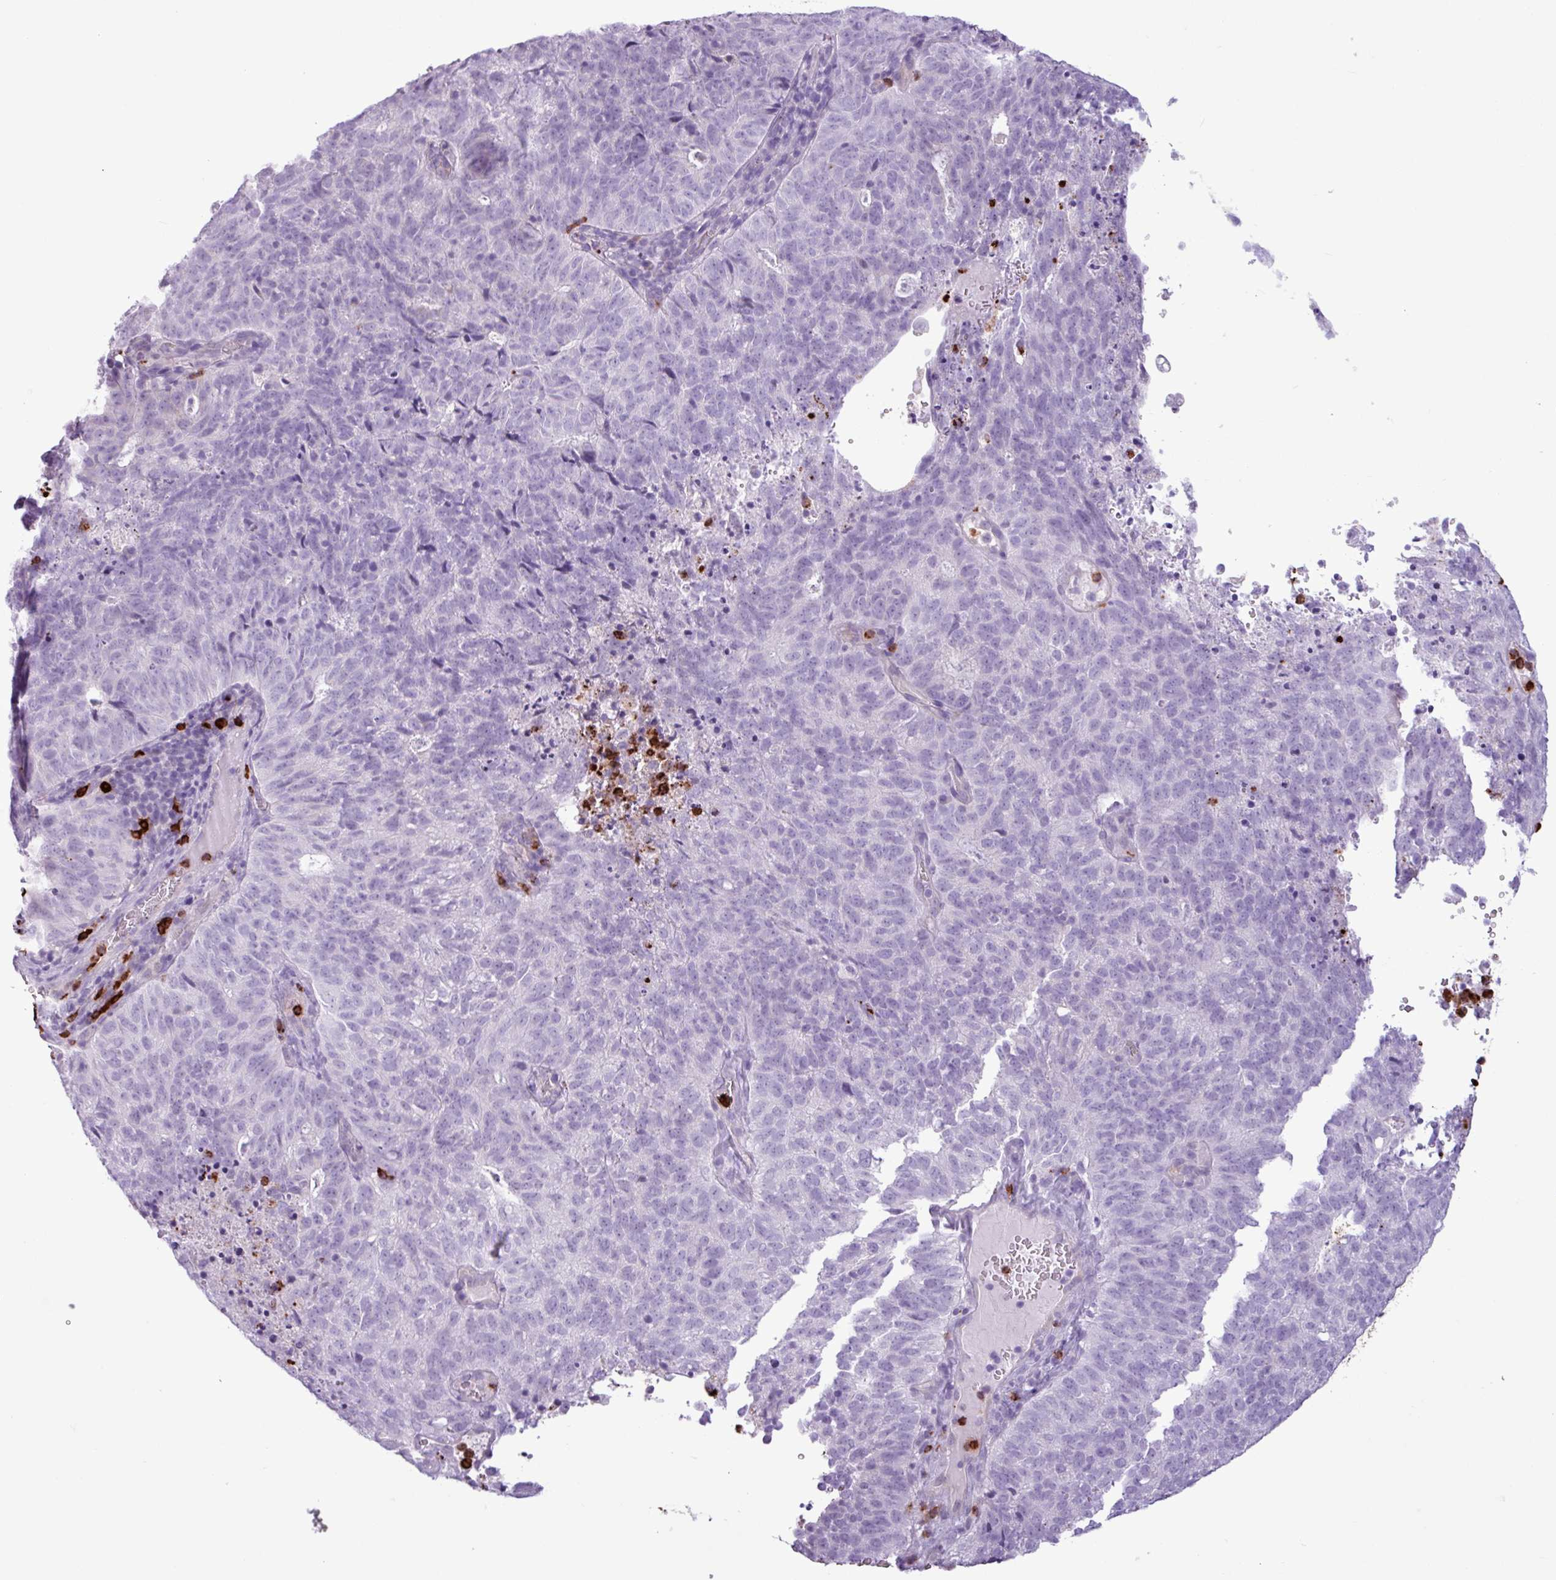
{"staining": {"intensity": "negative", "quantity": "none", "location": "none"}, "tissue": "cervical cancer", "cell_type": "Tumor cells", "image_type": "cancer", "snomed": [{"axis": "morphology", "description": "Adenocarcinoma, NOS"}, {"axis": "topography", "description": "Cervix"}], "caption": "This is an IHC micrograph of cervical cancer (adenocarcinoma). There is no positivity in tumor cells.", "gene": "TMEM178A", "patient": {"sex": "female", "age": 38}}